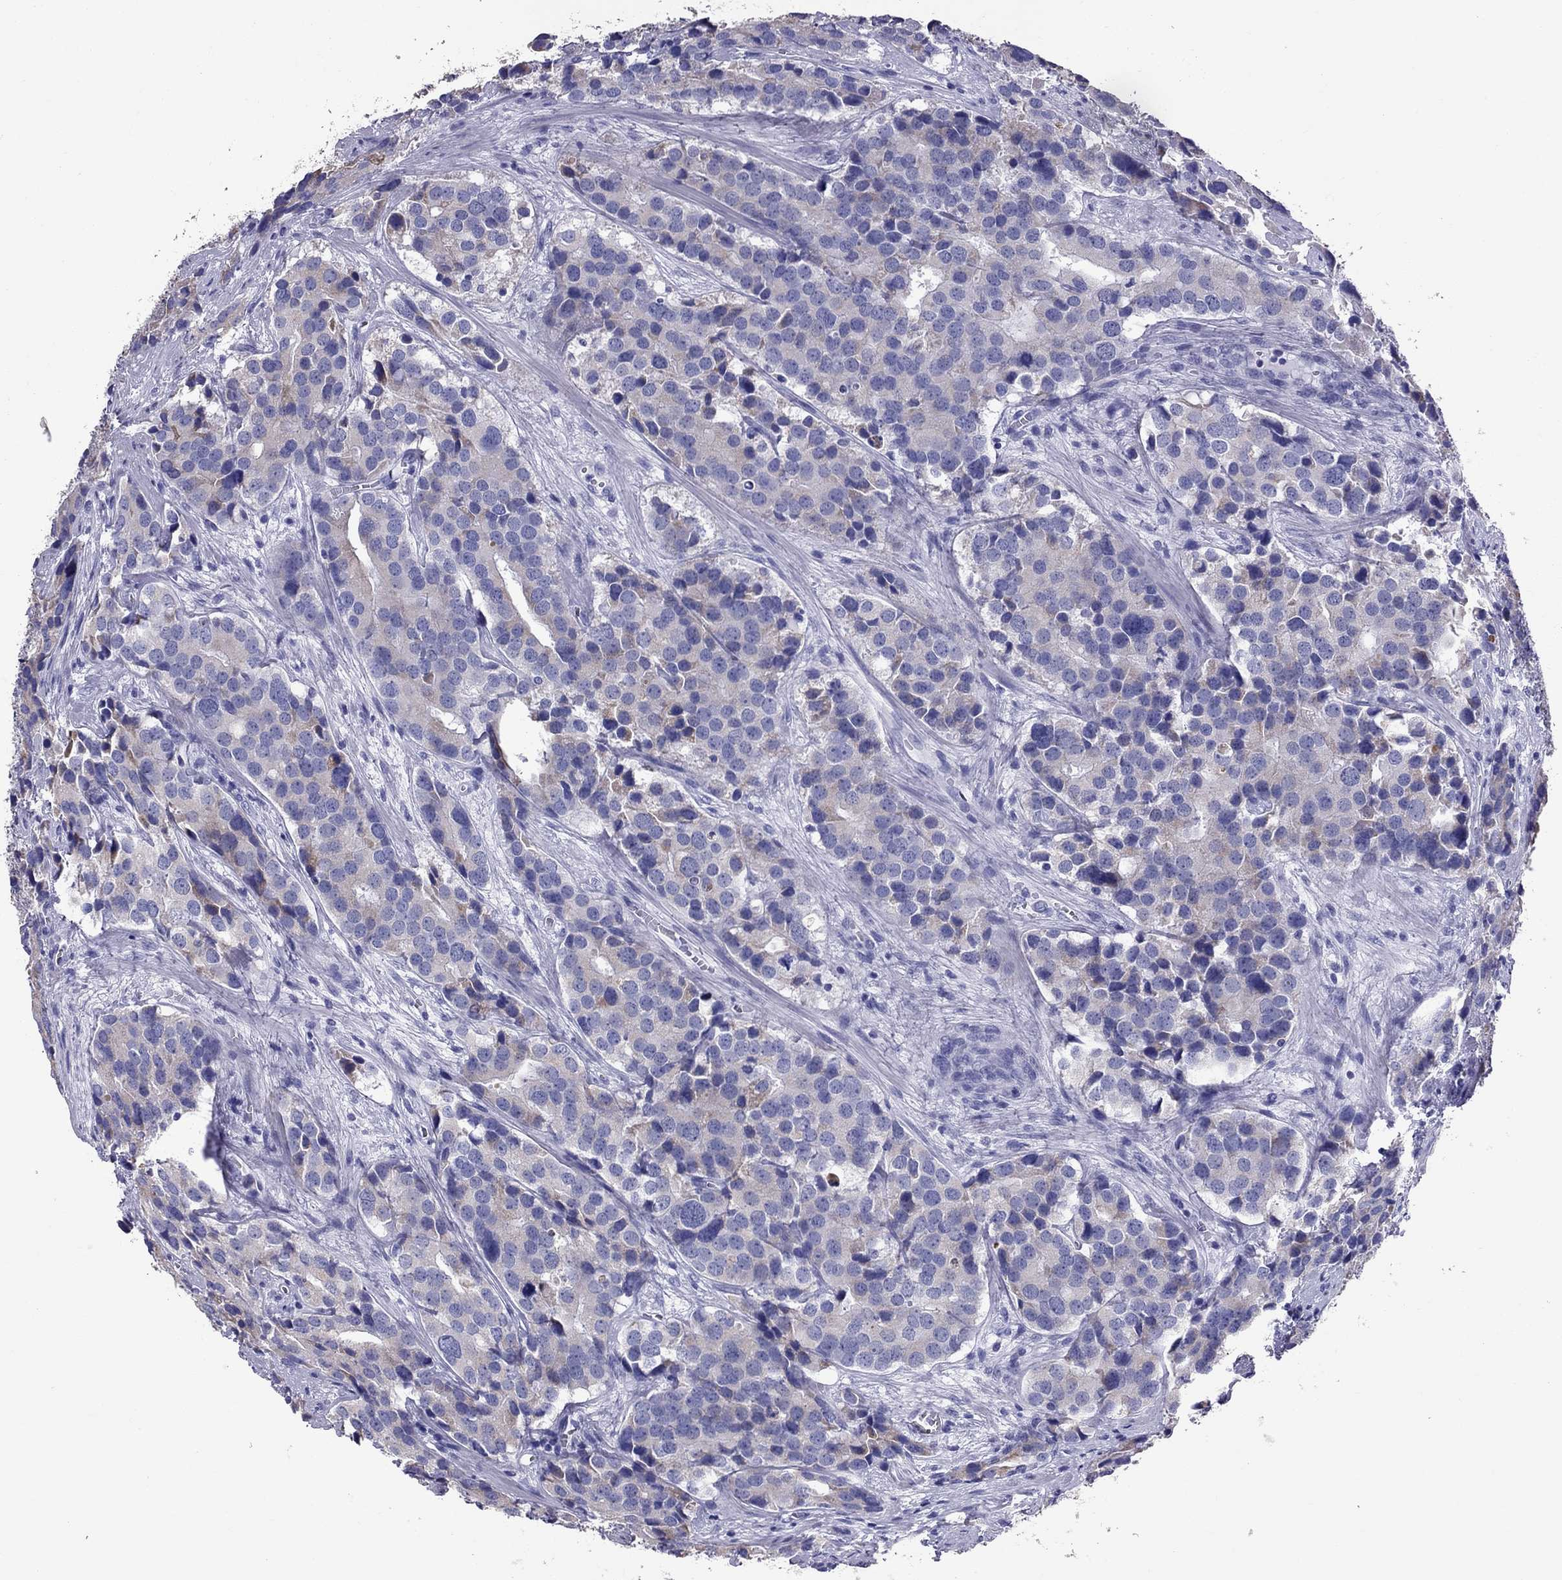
{"staining": {"intensity": "weak", "quantity": "<25%", "location": "cytoplasmic/membranous"}, "tissue": "prostate cancer", "cell_type": "Tumor cells", "image_type": "cancer", "snomed": [{"axis": "morphology", "description": "Adenocarcinoma, NOS"}, {"axis": "topography", "description": "Prostate and seminal vesicle, NOS"}], "caption": "Human prostate cancer (adenocarcinoma) stained for a protein using IHC exhibits no expression in tumor cells.", "gene": "TTLL13", "patient": {"sex": "male", "age": 63}}